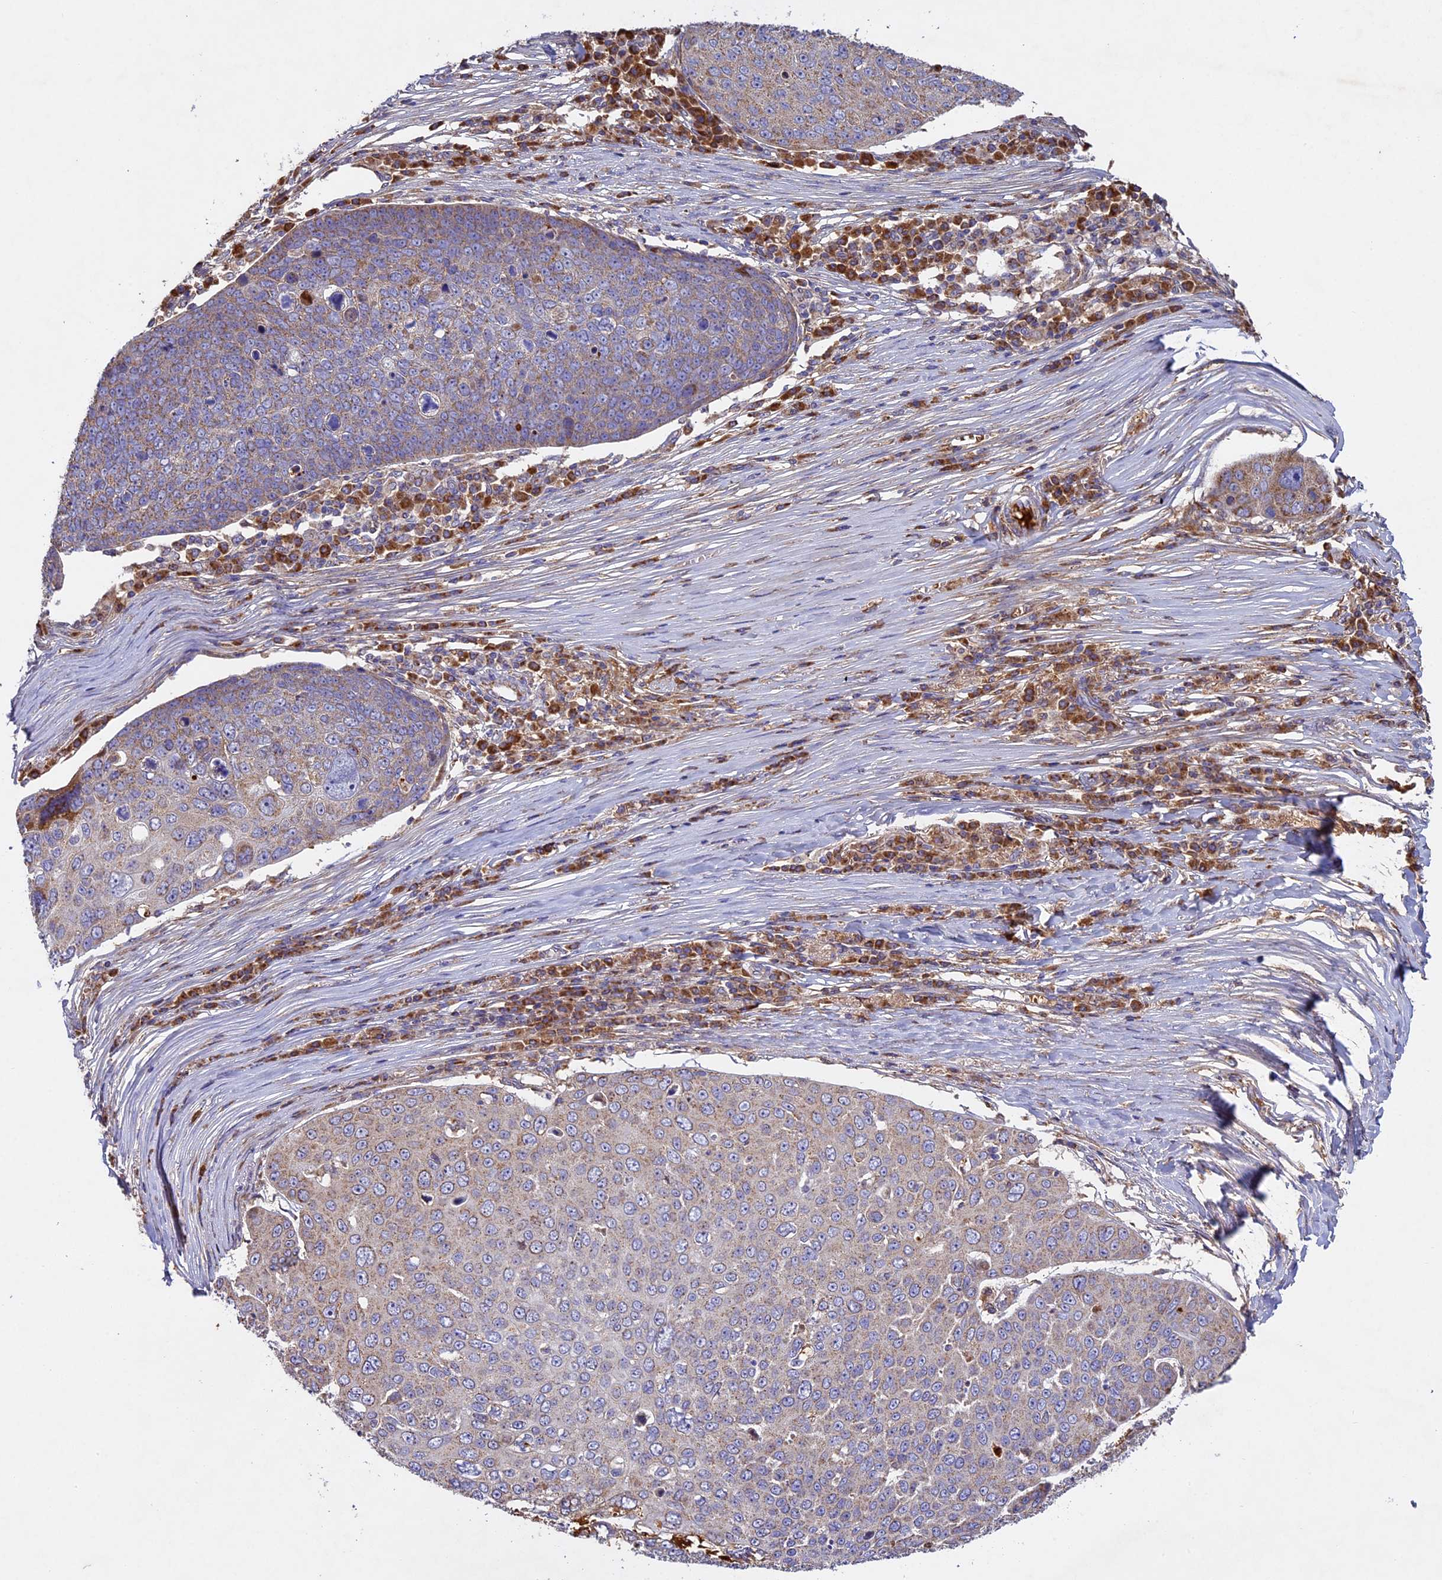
{"staining": {"intensity": "weak", "quantity": "25%-75%", "location": "cytoplasmic/membranous"}, "tissue": "skin cancer", "cell_type": "Tumor cells", "image_type": "cancer", "snomed": [{"axis": "morphology", "description": "Squamous cell carcinoma, NOS"}, {"axis": "topography", "description": "Skin"}], "caption": "Skin cancer stained with a protein marker demonstrates weak staining in tumor cells.", "gene": "OCEL1", "patient": {"sex": "male", "age": 71}}